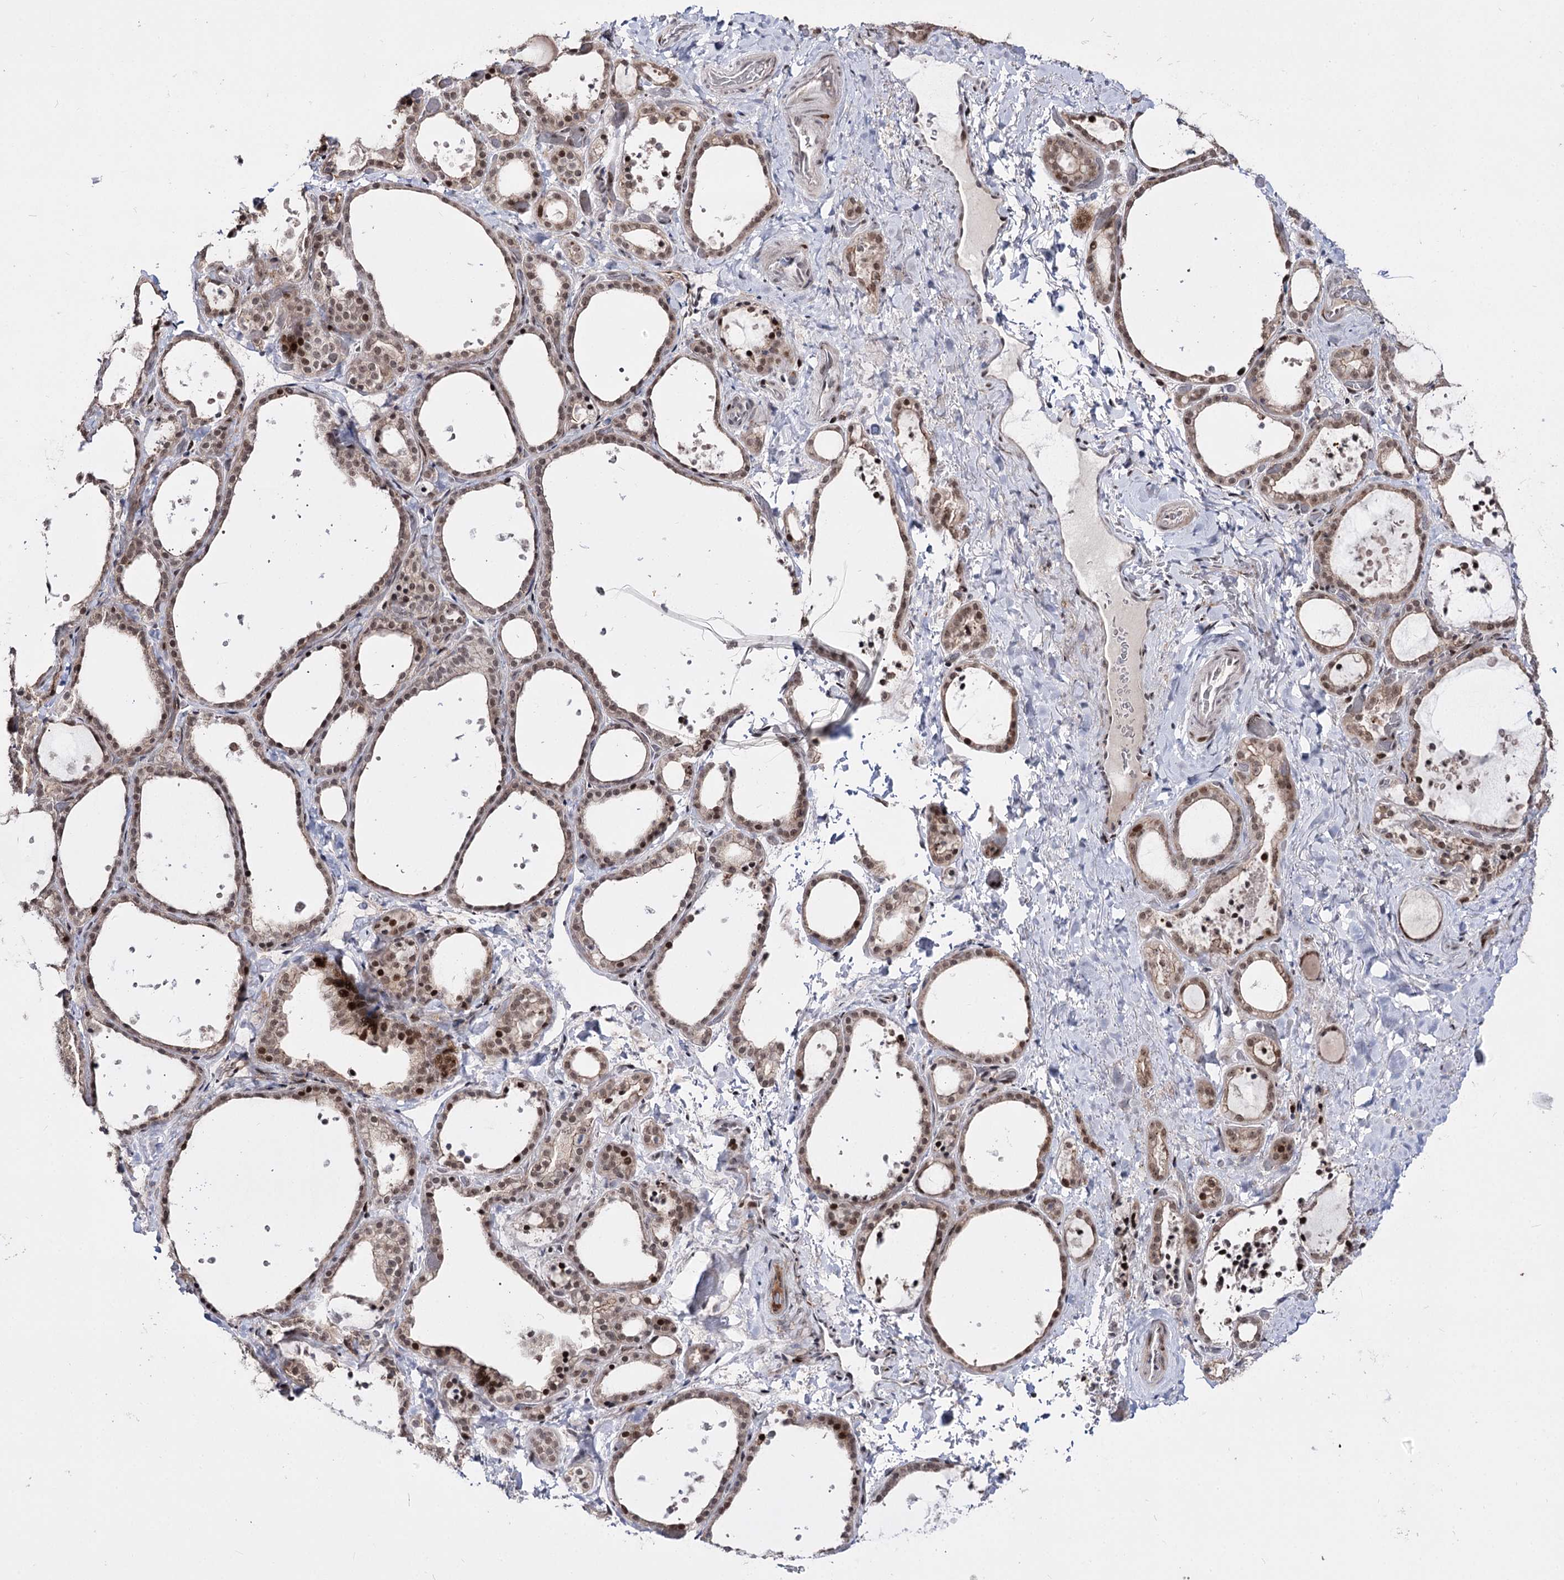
{"staining": {"intensity": "moderate", "quantity": ">75%", "location": "cytoplasmic/membranous,nuclear"}, "tissue": "thyroid gland", "cell_type": "Glandular cells", "image_type": "normal", "snomed": [{"axis": "morphology", "description": "Normal tissue, NOS"}, {"axis": "topography", "description": "Thyroid gland"}], "caption": "The photomicrograph shows staining of normal thyroid gland, revealing moderate cytoplasmic/membranous,nuclear protein expression (brown color) within glandular cells. The staining was performed using DAB (3,3'-diaminobenzidine) to visualize the protein expression in brown, while the nuclei were stained in blue with hematoxylin (Magnification: 20x).", "gene": "STOX1", "patient": {"sex": "female", "age": 44}}